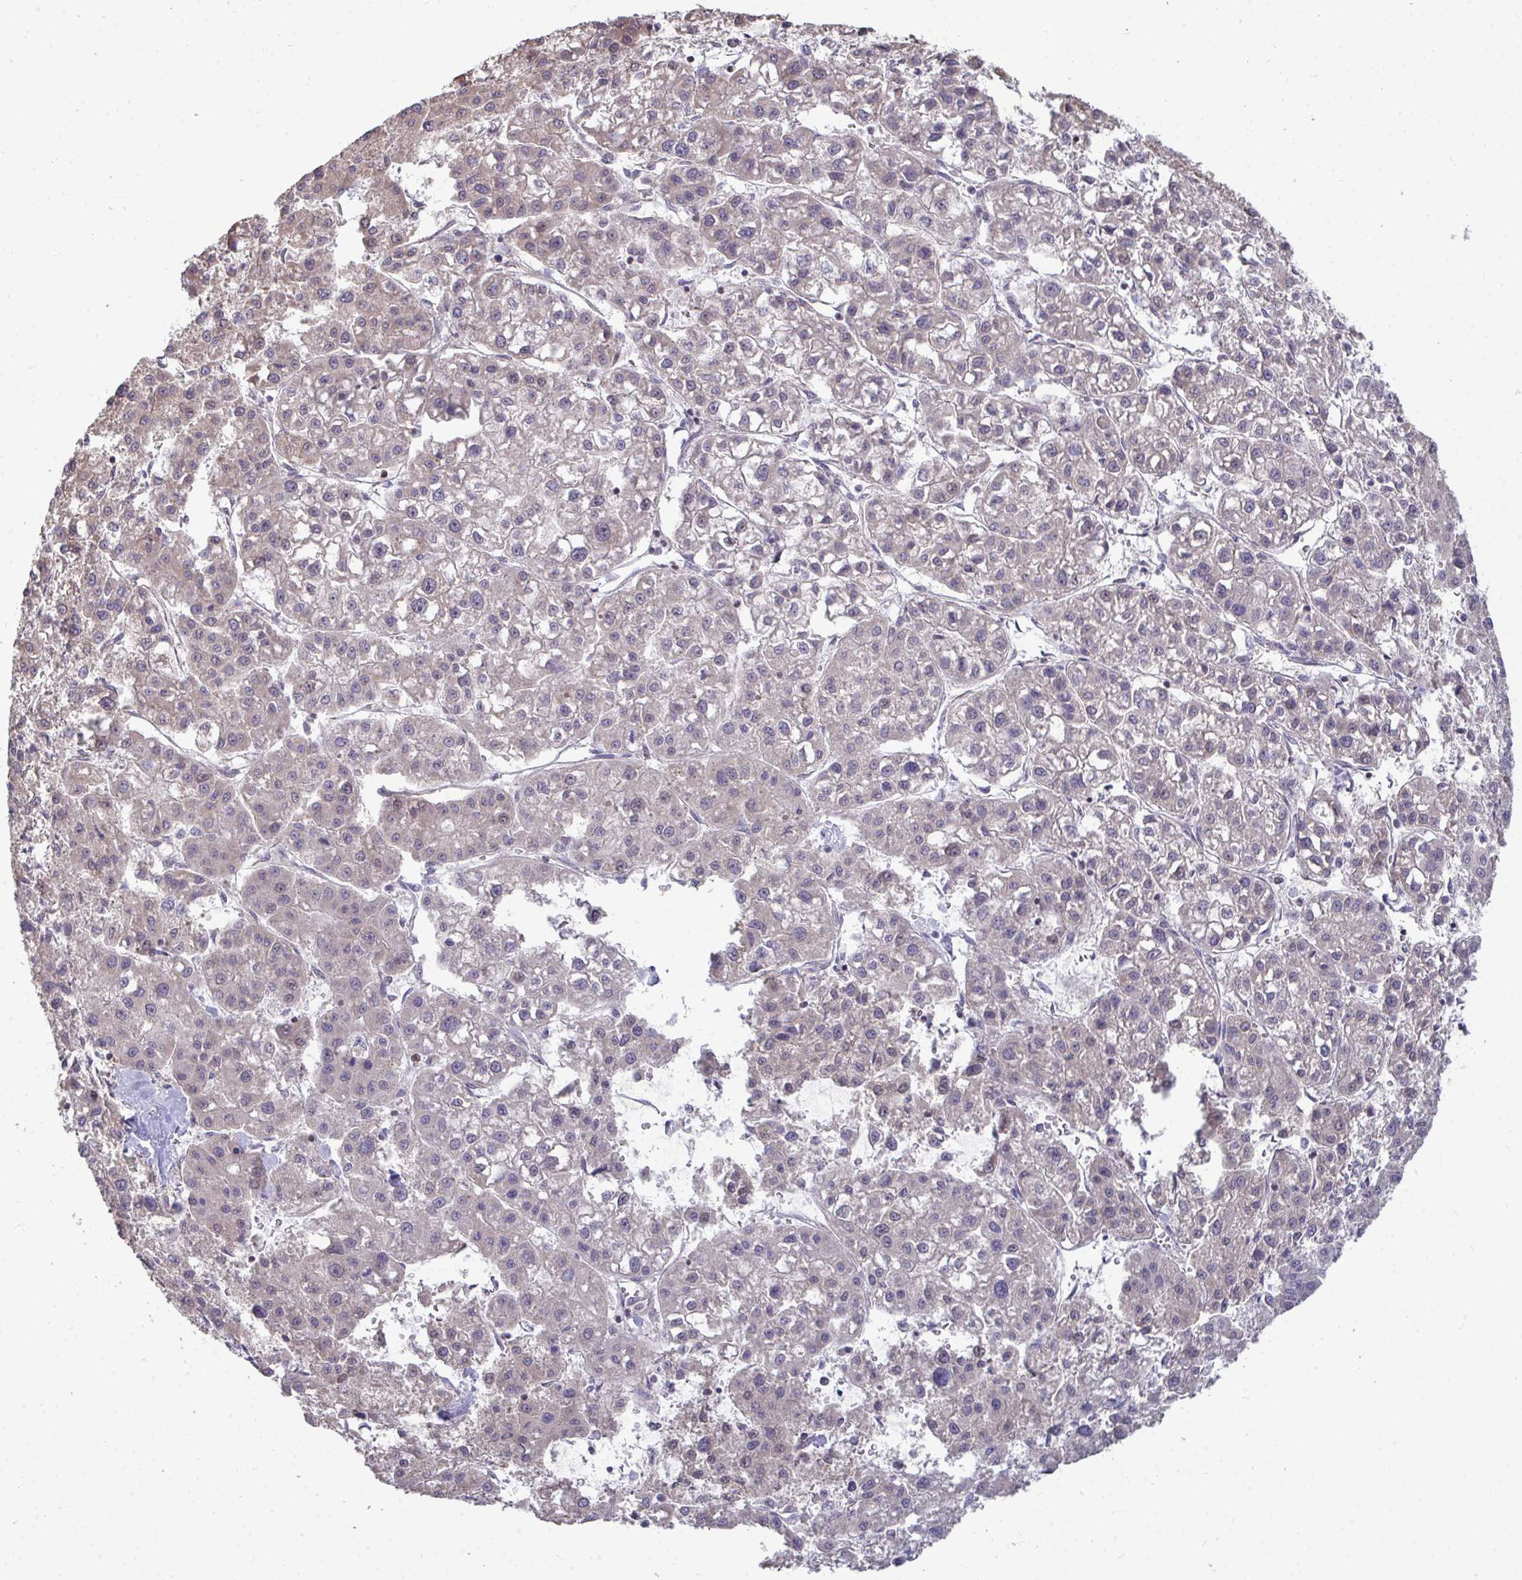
{"staining": {"intensity": "negative", "quantity": "none", "location": "none"}, "tissue": "liver cancer", "cell_type": "Tumor cells", "image_type": "cancer", "snomed": [{"axis": "morphology", "description": "Carcinoma, Hepatocellular, NOS"}, {"axis": "topography", "description": "Liver"}], "caption": "This image is of liver hepatocellular carcinoma stained with immunohistochemistry to label a protein in brown with the nuclei are counter-stained blue. There is no staining in tumor cells. Brightfield microscopy of immunohistochemistry (IHC) stained with DAB (brown) and hematoxylin (blue), captured at high magnification.", "gene": "DNAJA2", "patient": {"sex": "male", "age": 73}}